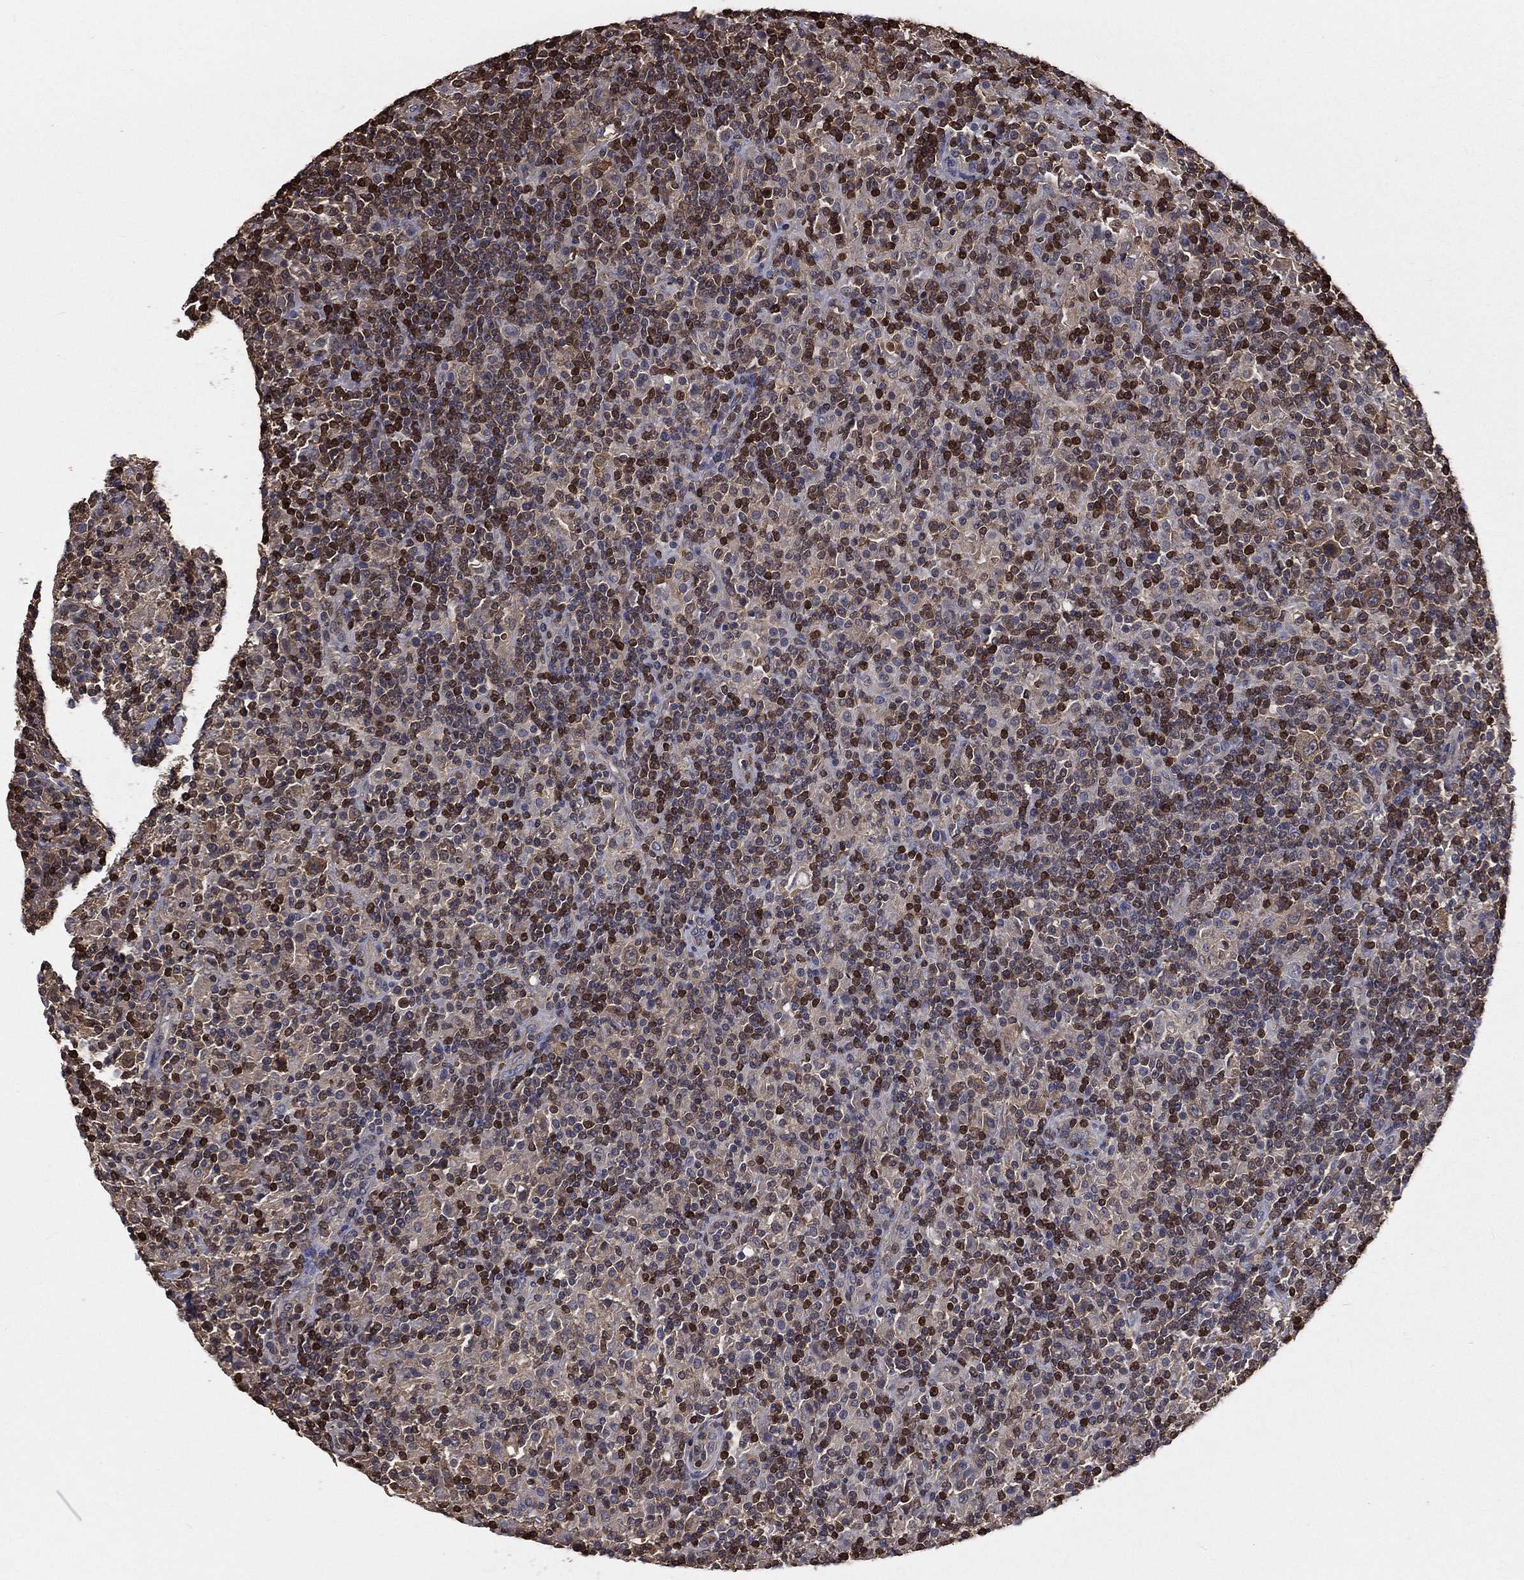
{"staining": {"intensity": "moderate", "quantity": "<25%", "location": "cytoplasmic/membranous"}, "tissue": "lymphoma", "cell_type": "Tumor cells", "image_type": "cancer", "snomed": [{"axis": "morphology", "description": "Hodgkin's disease, NOS"}, {"axis": "topography", "description": "Lymph node"}], "caption": "Tumor cells demonstrate moderate cytoplasmic/membranous staining in approximately <25% of cells in Hodgkin's disease.", "gene": "TBC1D2", "patient": {"sex": "male", "age": 70}}